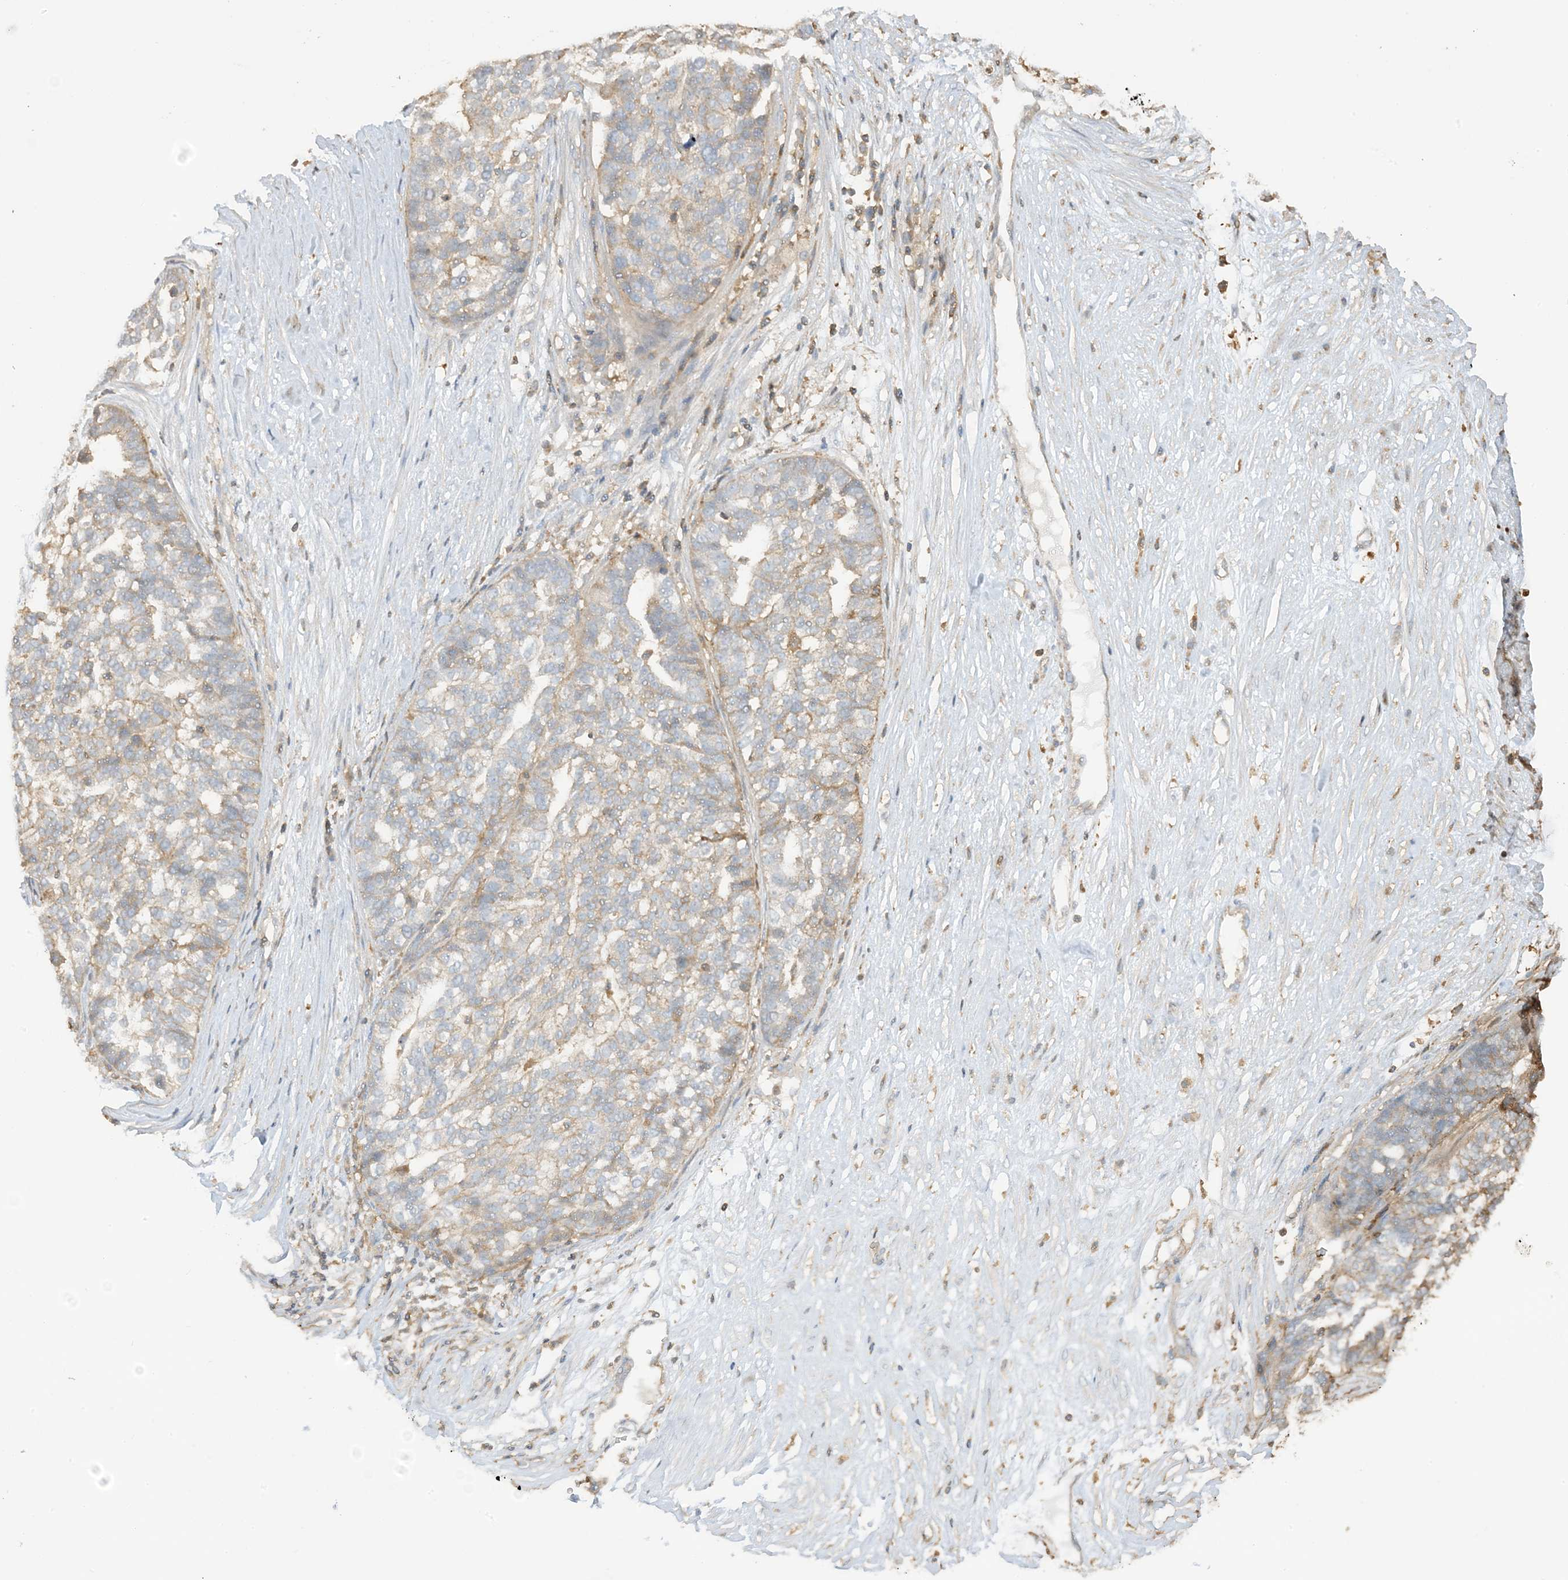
{"staining": {"intensity": "weak", "quantity": "<25%", "location": "cytoplasmic/membranous"}, "tissue": "ovarian cancer", "cell_type": "Tumor cells", "image_type": "cancer", "snomed": [{"axis": "morphology", "description": "Cystadenocarcinoma, serous, NOS"}, {"axis": "topography", "description": "Ovary"}], "caption": "Tumor cells show no significant positivity in ovarian serous cystadenocarcinoma.", "gene": "CAPZB", "patient": {"sex": "female", "age": 59}}